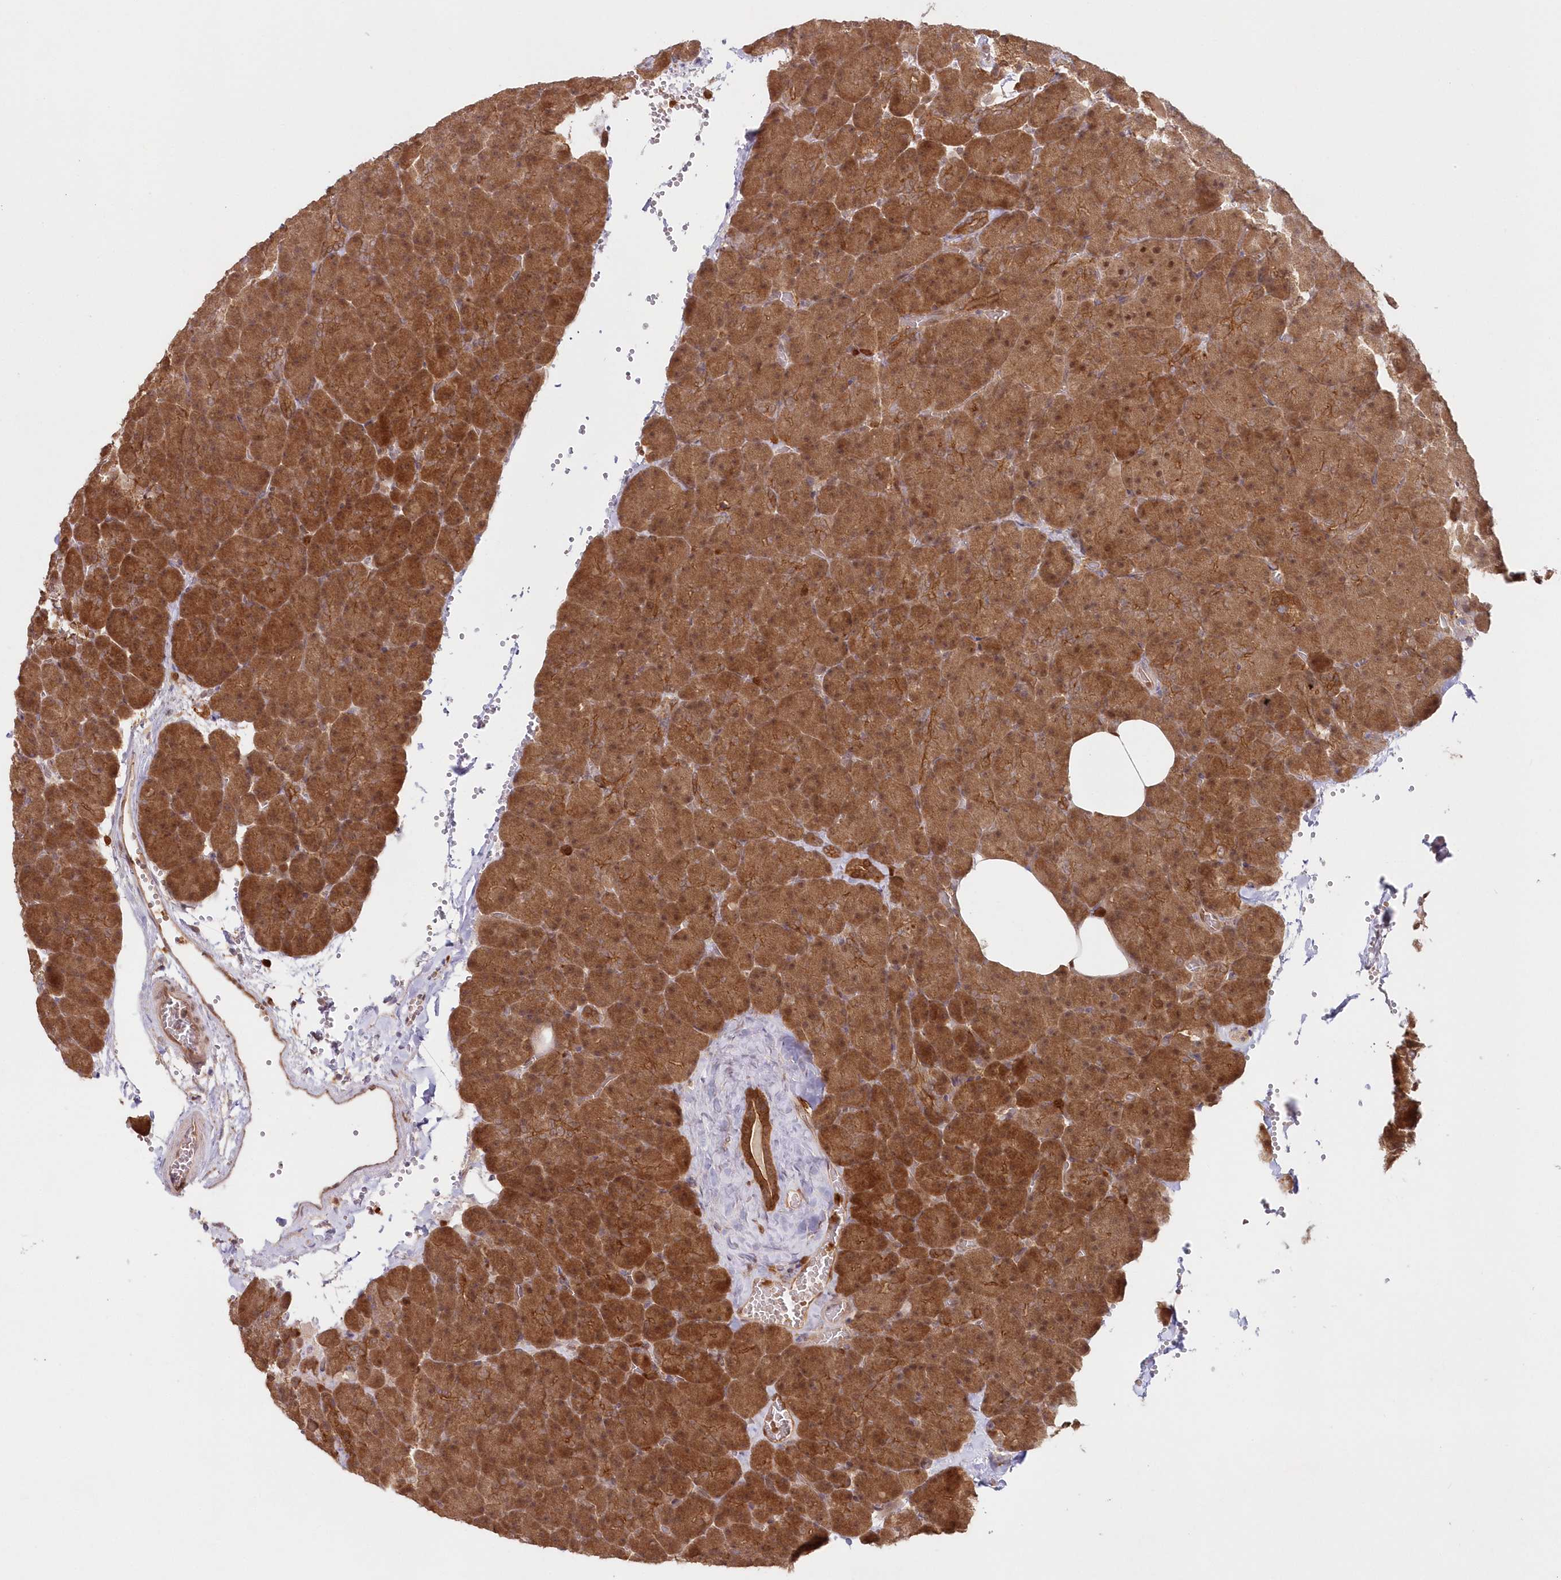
{"staining": {"intensity": "moderate", "quantity": ">75%", "location": "cytoplasmic/membranous,nuclear"}, "tissue": "pancreas", "cell_type": "Exocrine glandular cells", "image_type": "normal", "snomed": [{"axis": "morphology", "description": "Normal tissue, NOS"}, {"axis": "morphology", "description": "Carcinoid, malignant, NOS"}, {"axis": "topography", "description": "Pancreas"}], "caption": "DAB immunohistochemical staining of normal human pancreas shows moderate cytoplasmic/membranous,nuclear protein staining in about >75% of exocrine glandular cells.", "gene": "GBE1", "patient": {"sex": "female", "age": 35}}